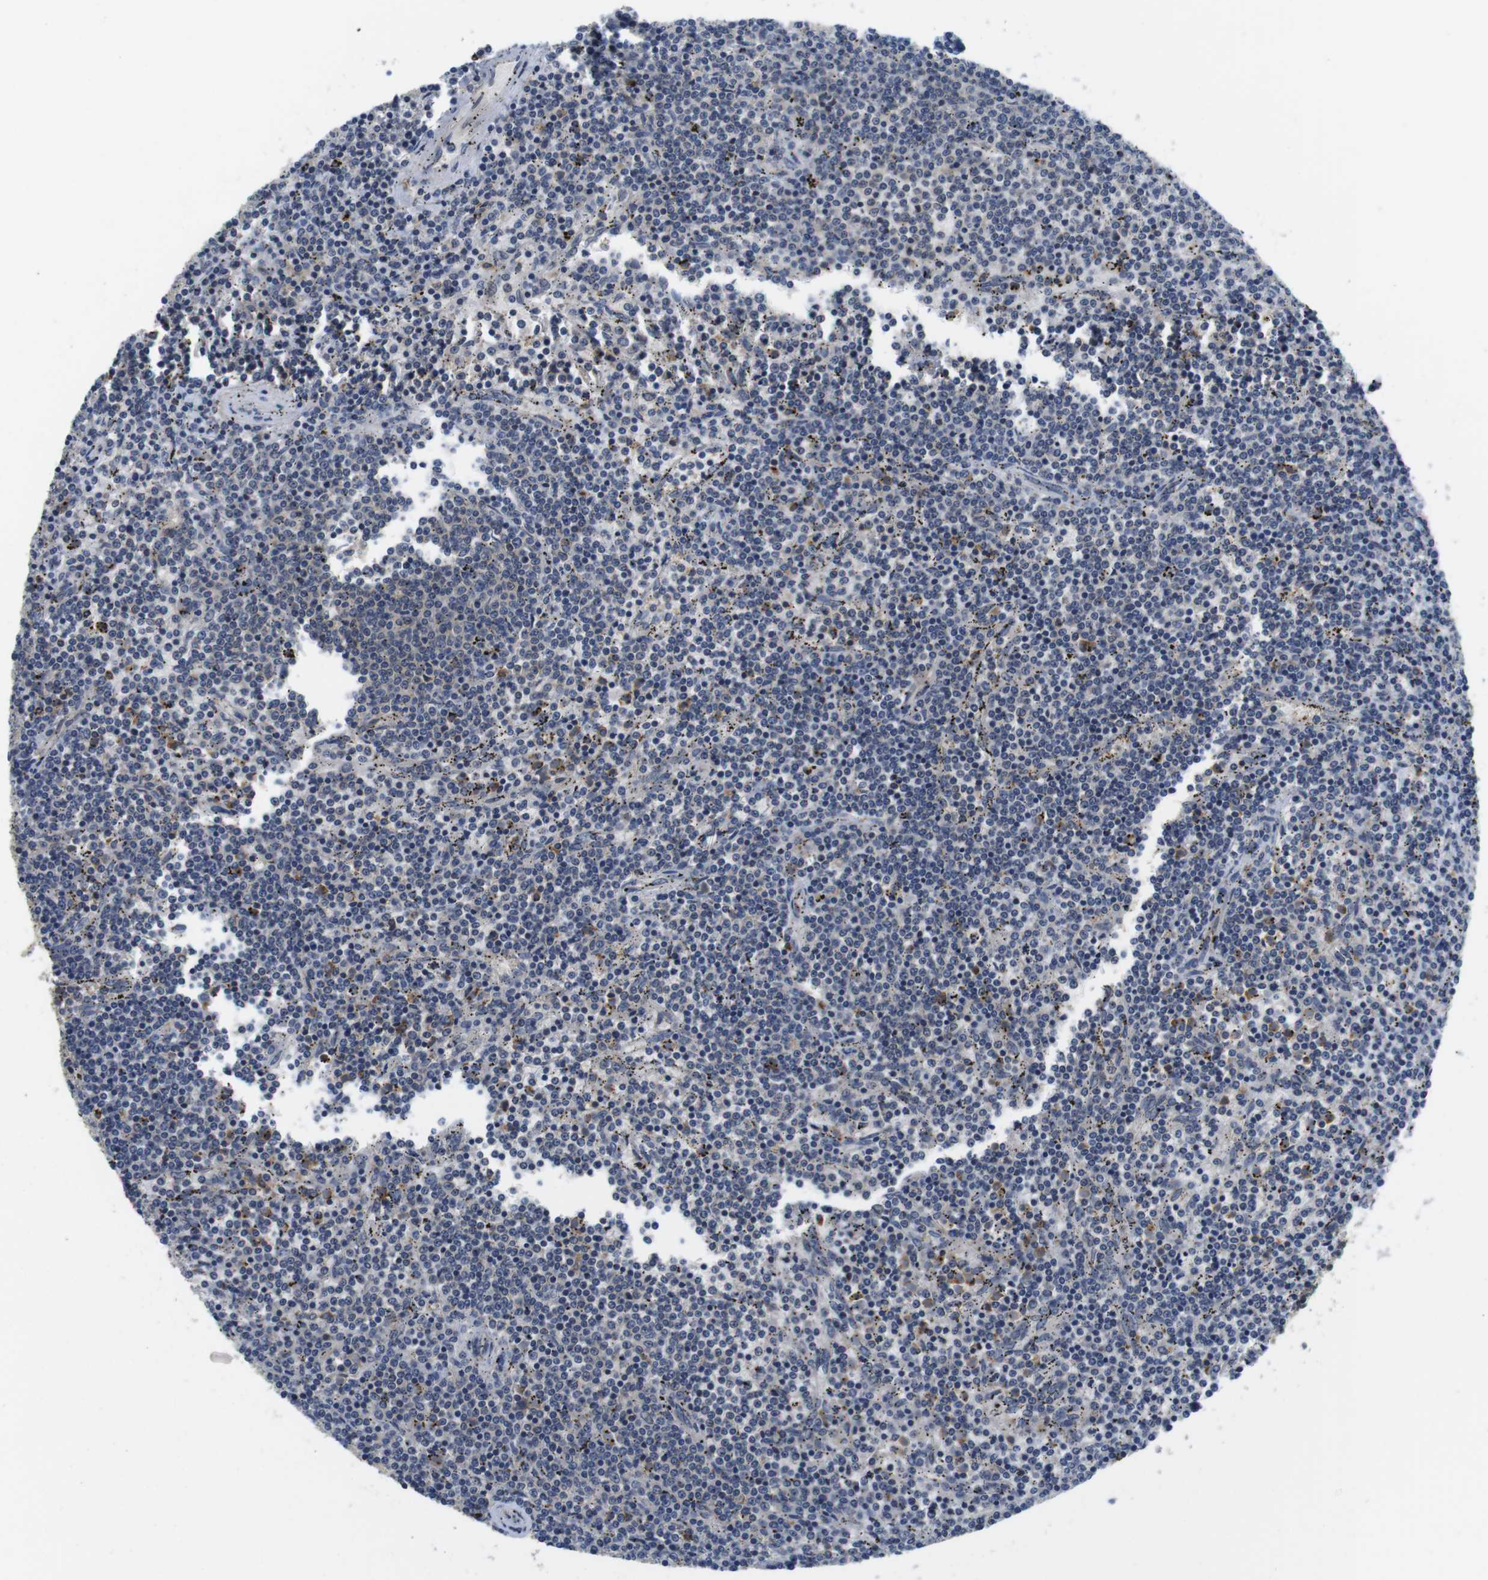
{"staining": {"intensity": "negative", "quantity": "none", "location": "none"}, "tissue": "lymphoma", "cell_type": "Tumor cells", "image_type": "cancer", "snomed": [{"axis": "morphology", "description": "Malignant lymphoma, non-Hodgkin's type, Low grade"}, {"axis": "topography", "description": "Spleen"}], "caption": "Tumor cells are negative for brown protein staining in malignant lymphoma, non-Hodgkin's type (low-grade).", "gene": "FADD", "patient": {"sex": "female", "age": 50}}